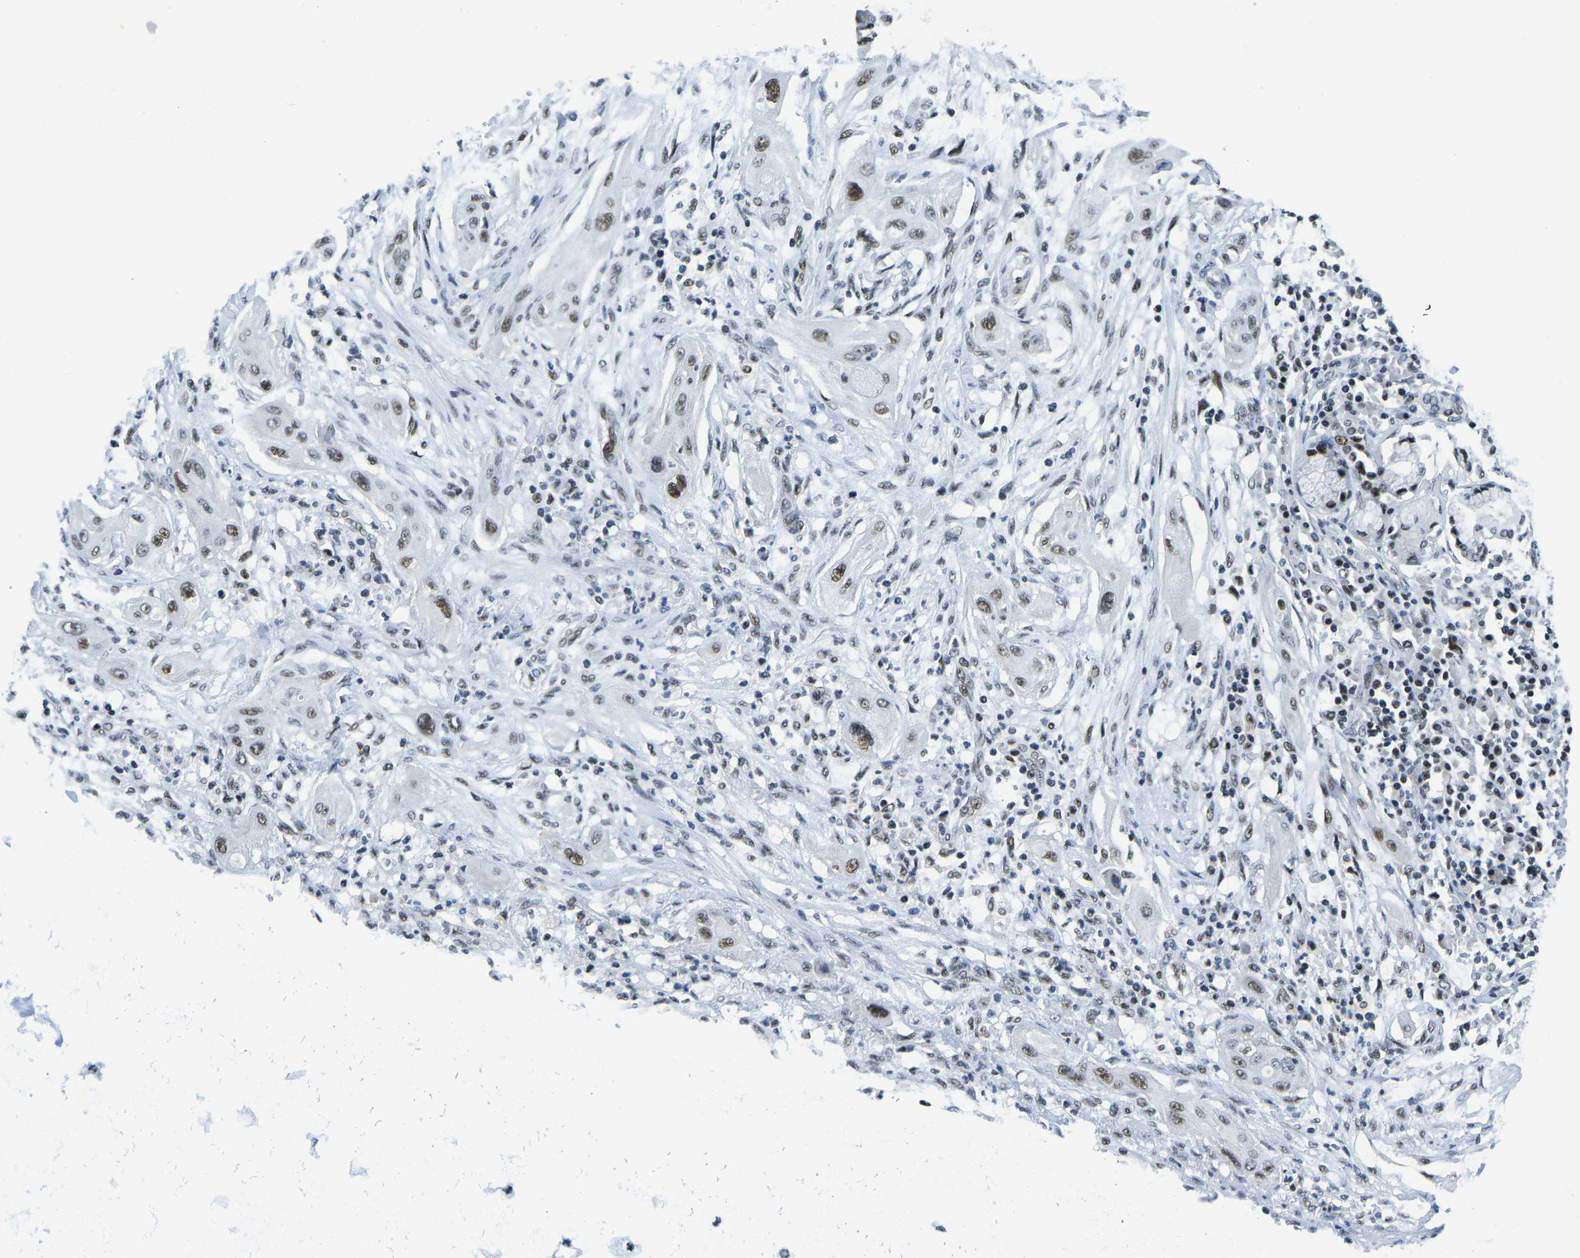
{"staining": {"intensity": "moderate", "quantity": ">75%", "location": "nuclear"}, "tissue": "lung cancer", "cell_type": "Tumor cells", "image_type": "cancer", "snomed": [{"axis": "morphology", "description": "Squamous cell carcinoma, NOS"}, {"axis": "topography", "description": "Lung"}], "caption": "Approximately >75% of tumor cells in human lung cancer (squamous cell carcinoma) display moderate nuclear protein expression as visualized by brown immunohistochemical staining.", "gene": "PRPF8", "patient": {"sex": "female", "age": 47}}